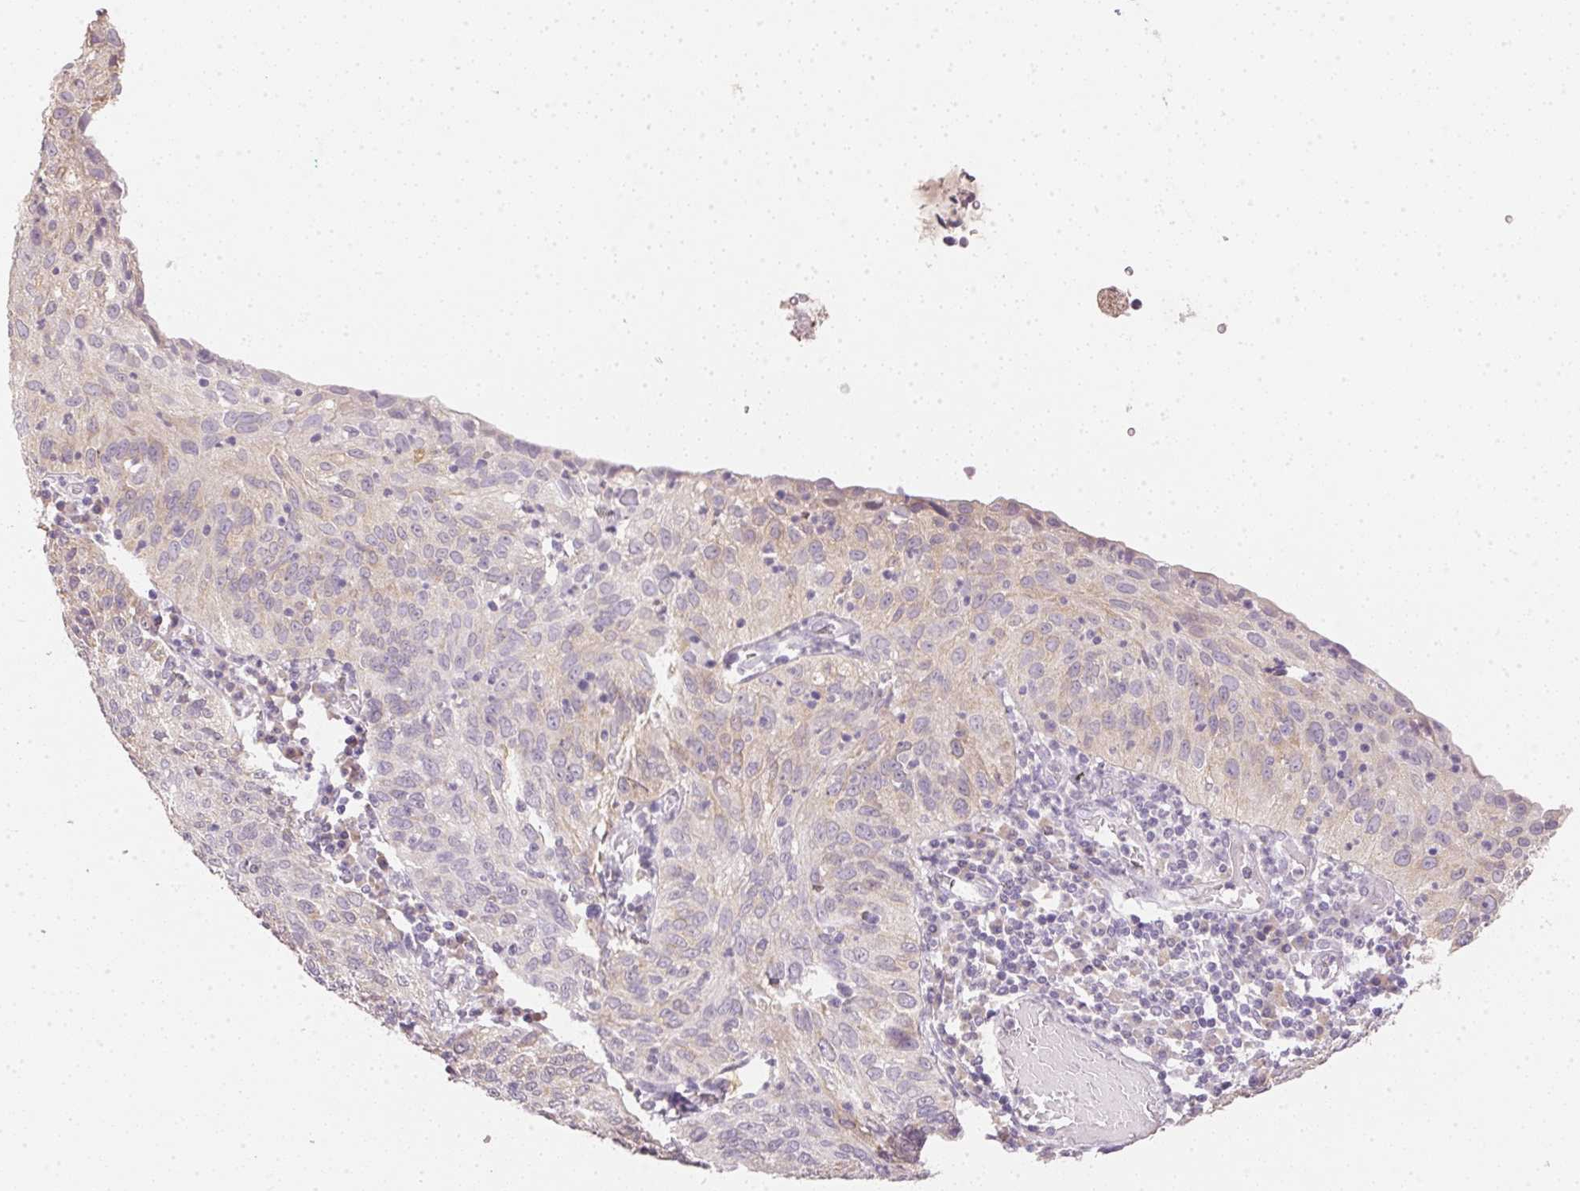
{"staining": {"intensity": "weak", "quantity": "25%-75%", "location": "cytoplasmic/membranous"}, "tissue": "cervical cancer", "cell_type": "Tumor cells", "image_type": "cancer", "snomed": [{"axis": "morphology", "description": "Squamous cell carcinoma, NOS"}, {"axis": "topography", "description": "Cervix"}], "caption": "Cervical cancer was stained to show a protein in brown. There is low levels of weak cytoplasmic/membranous staining in approximately 25%-75% of tumor cells. (IHC, brightfield microscopy, high magnification).", "gene": "DHCR24", "patient": {"sex": "female", "age": 52}}